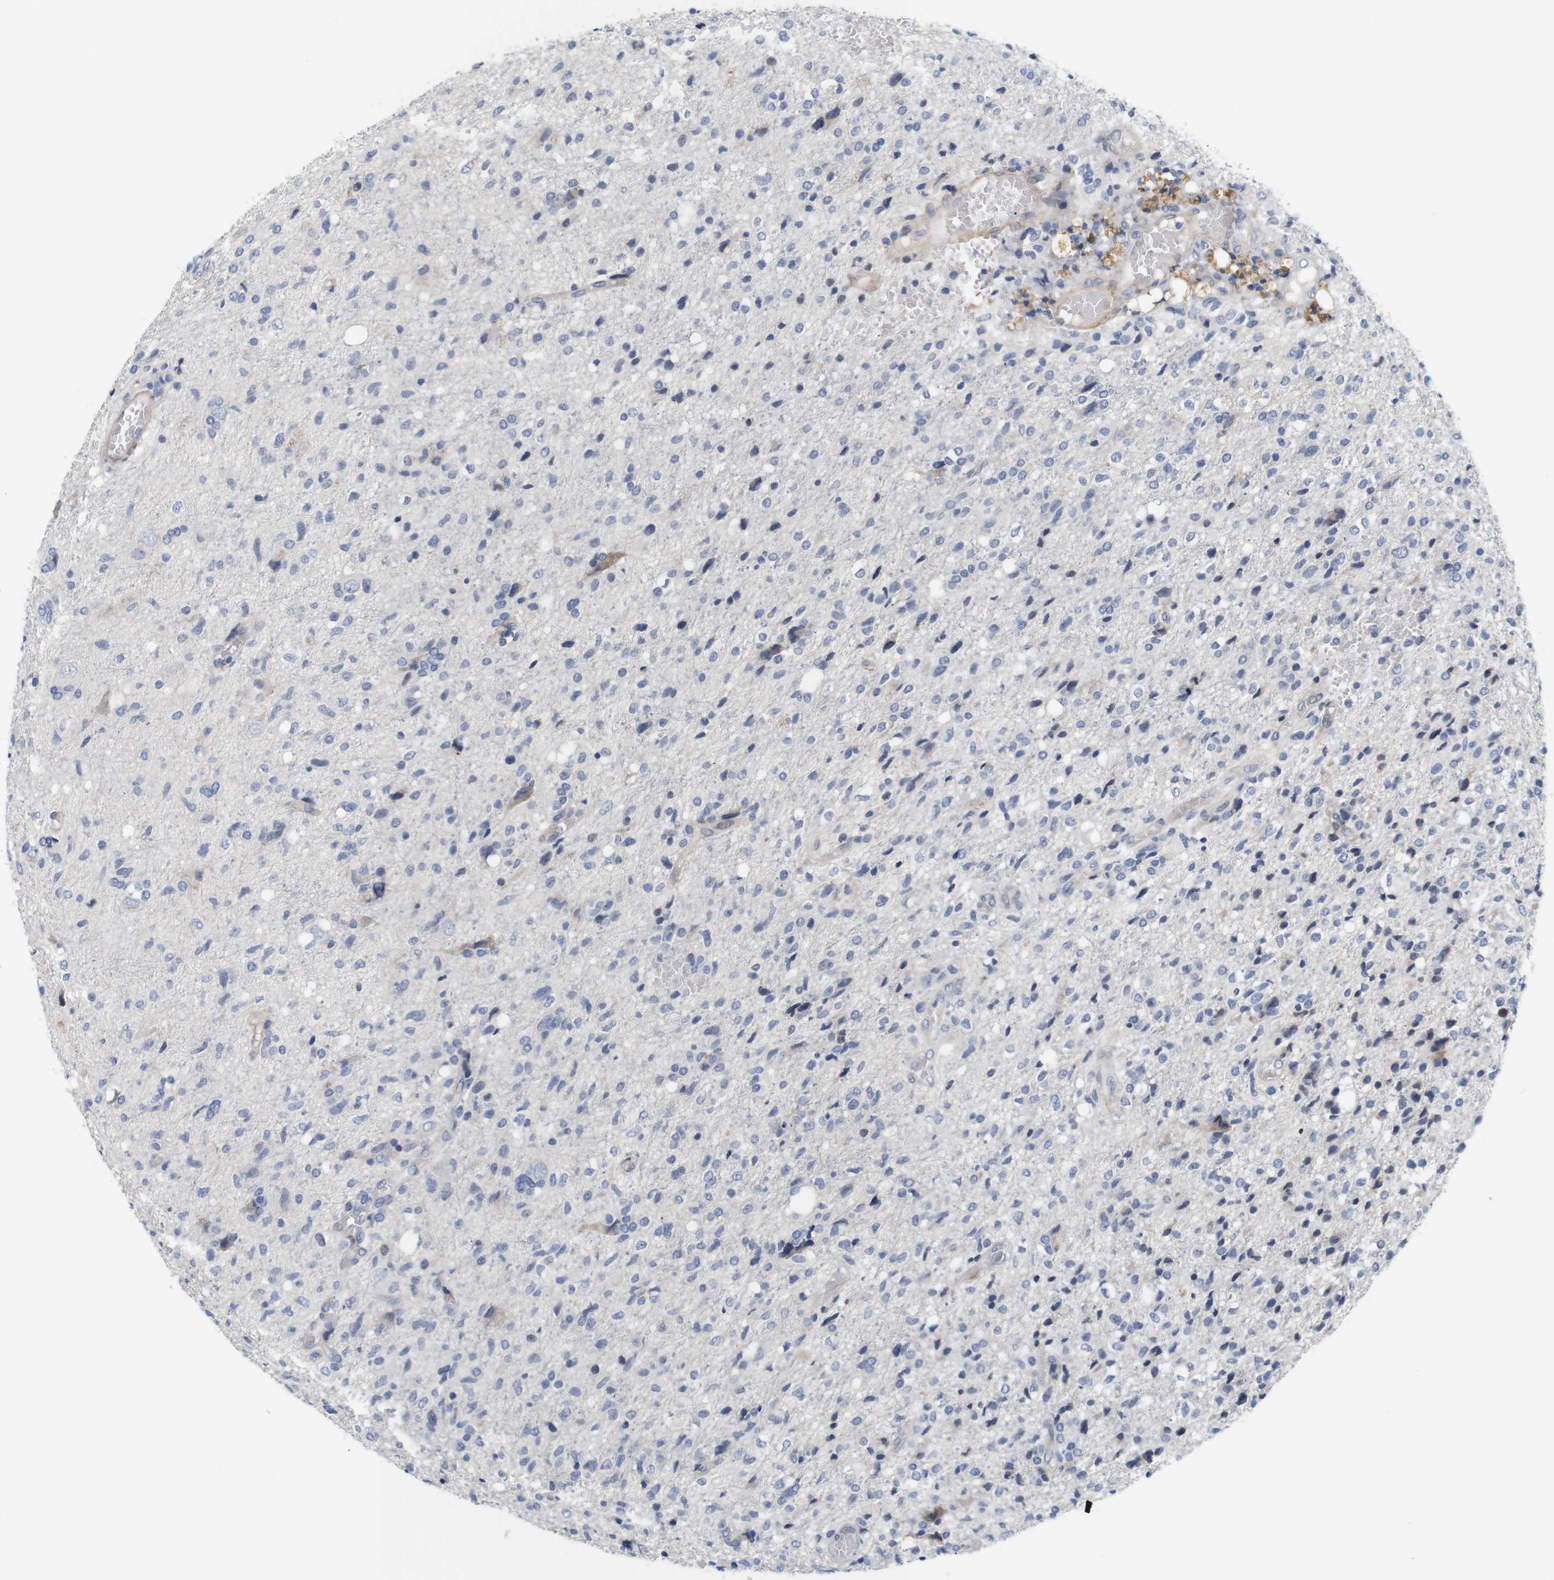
{"staining": {"intensity": "weak", "quantity": "<25%", "location": "cytoplasmic/membranous"}, "tissue": "glioma", "cell_type": "Tumor cells", "image_type": "cancer", "snomed": [{"axis": "morphology", "description": "Glioma, malignant, High grade"}, {"axis": "topography", "description": "Brain"}], "caption": "Histopathology image shows no significant protein expression in tumor cells of glioma. (DAB (3,3'-diaminobenzidine) immunohistochemistry with hematoxylin counter stain).", "gene": "CYB561", "patient": {"sex": "female", "age": 59}}